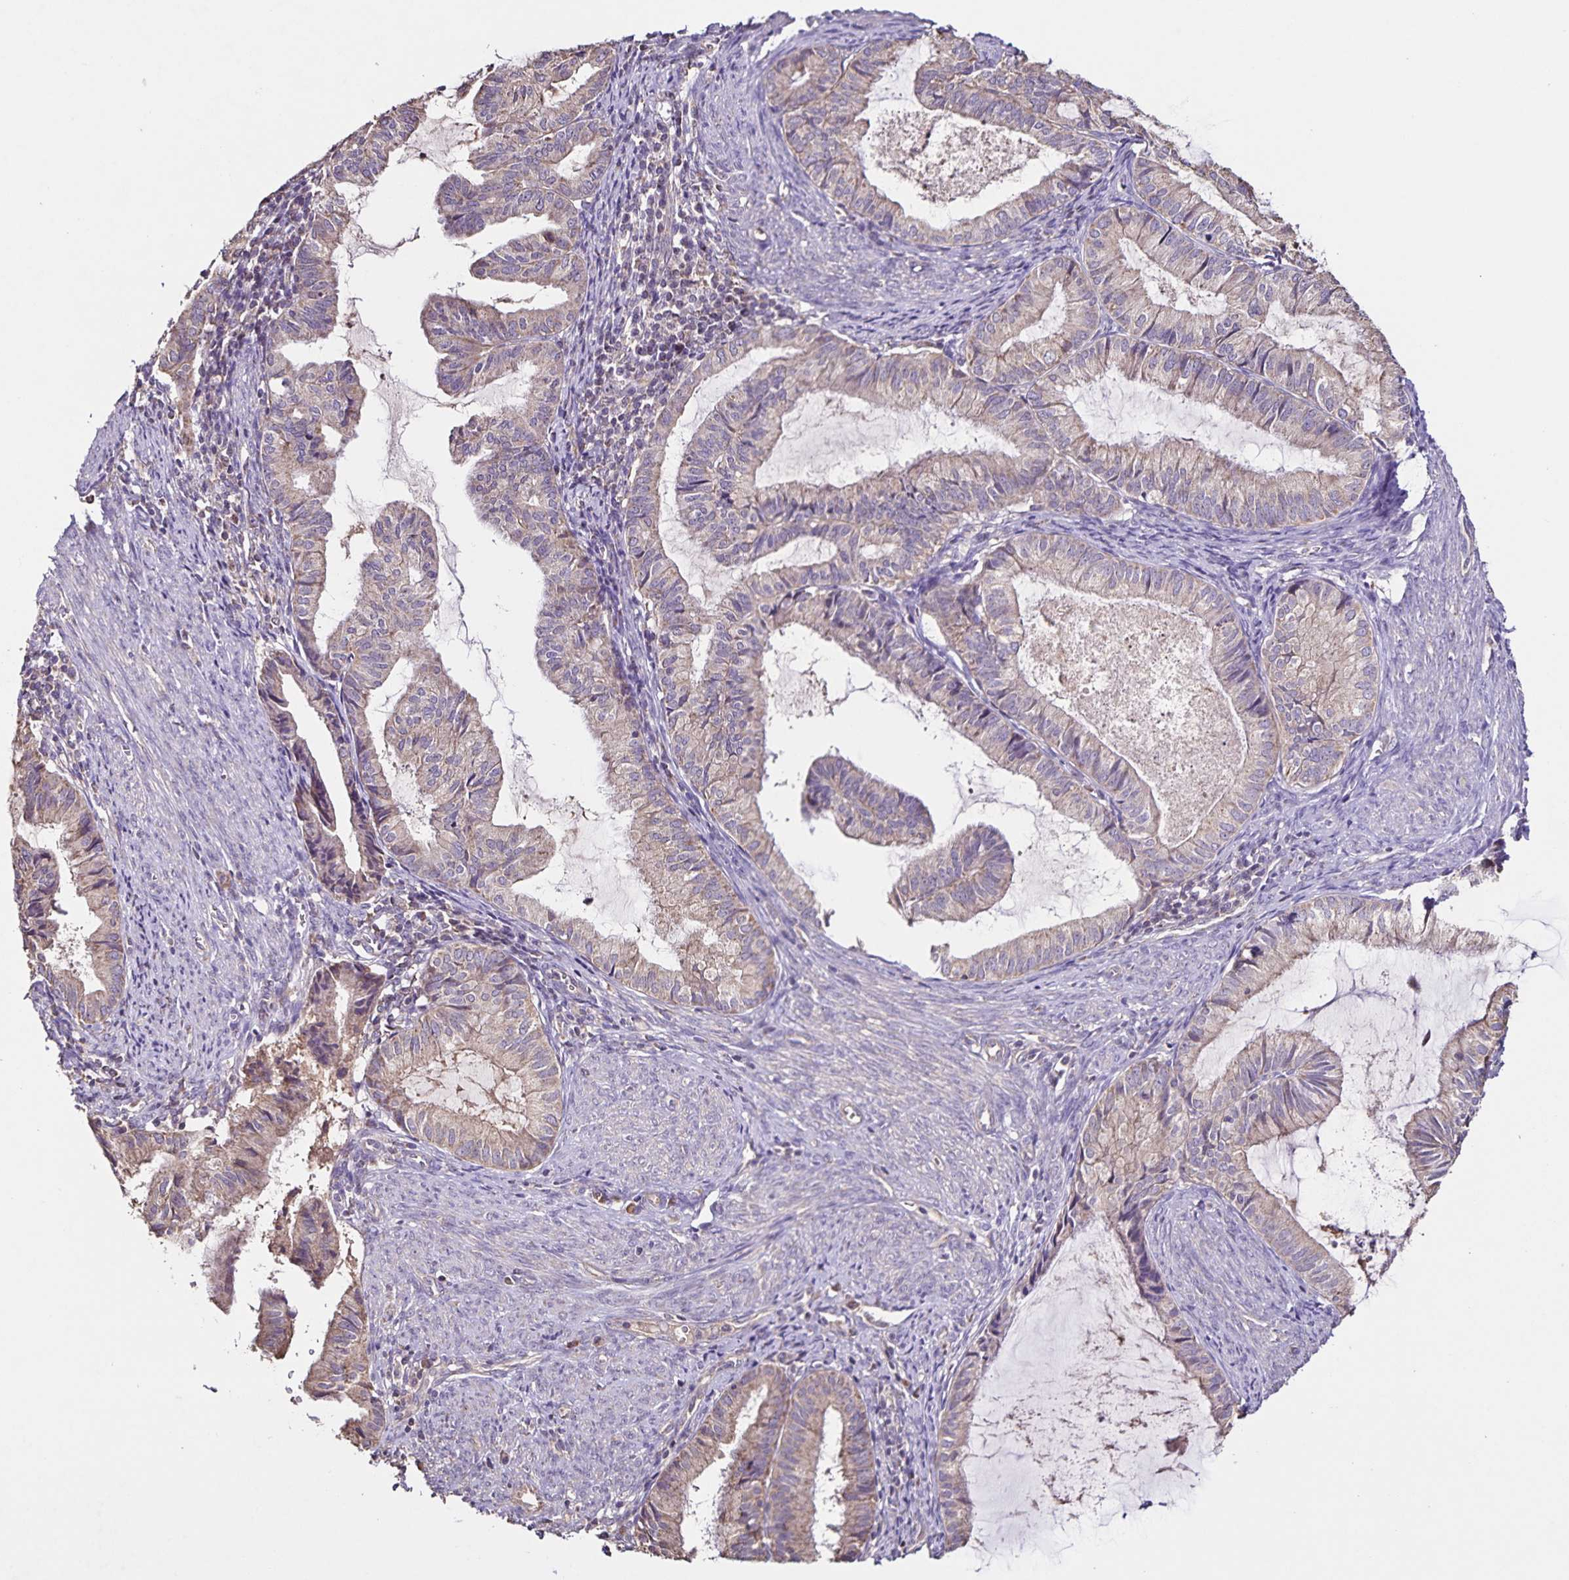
{"staining": {"intensity": "weak", "quantity": "<25%", "location": "cytoplasmic/membranous"}, "tissue": "endometrial cancer", "cell_type": "Tumor cells", "image_type": "cancer", "snomed": [{"axis": "morphology", "description": "Adenocarcinoma, NOS"}, {"axis": "topography", "description": "Endometrium"}], "caption": "Micrograph shows no protein expression in tumor cells of endometrial cancer (adenocarcinoma) tissue.", "gene": "MAN1A1", "patient": {"sex": "female", "age": 86}}